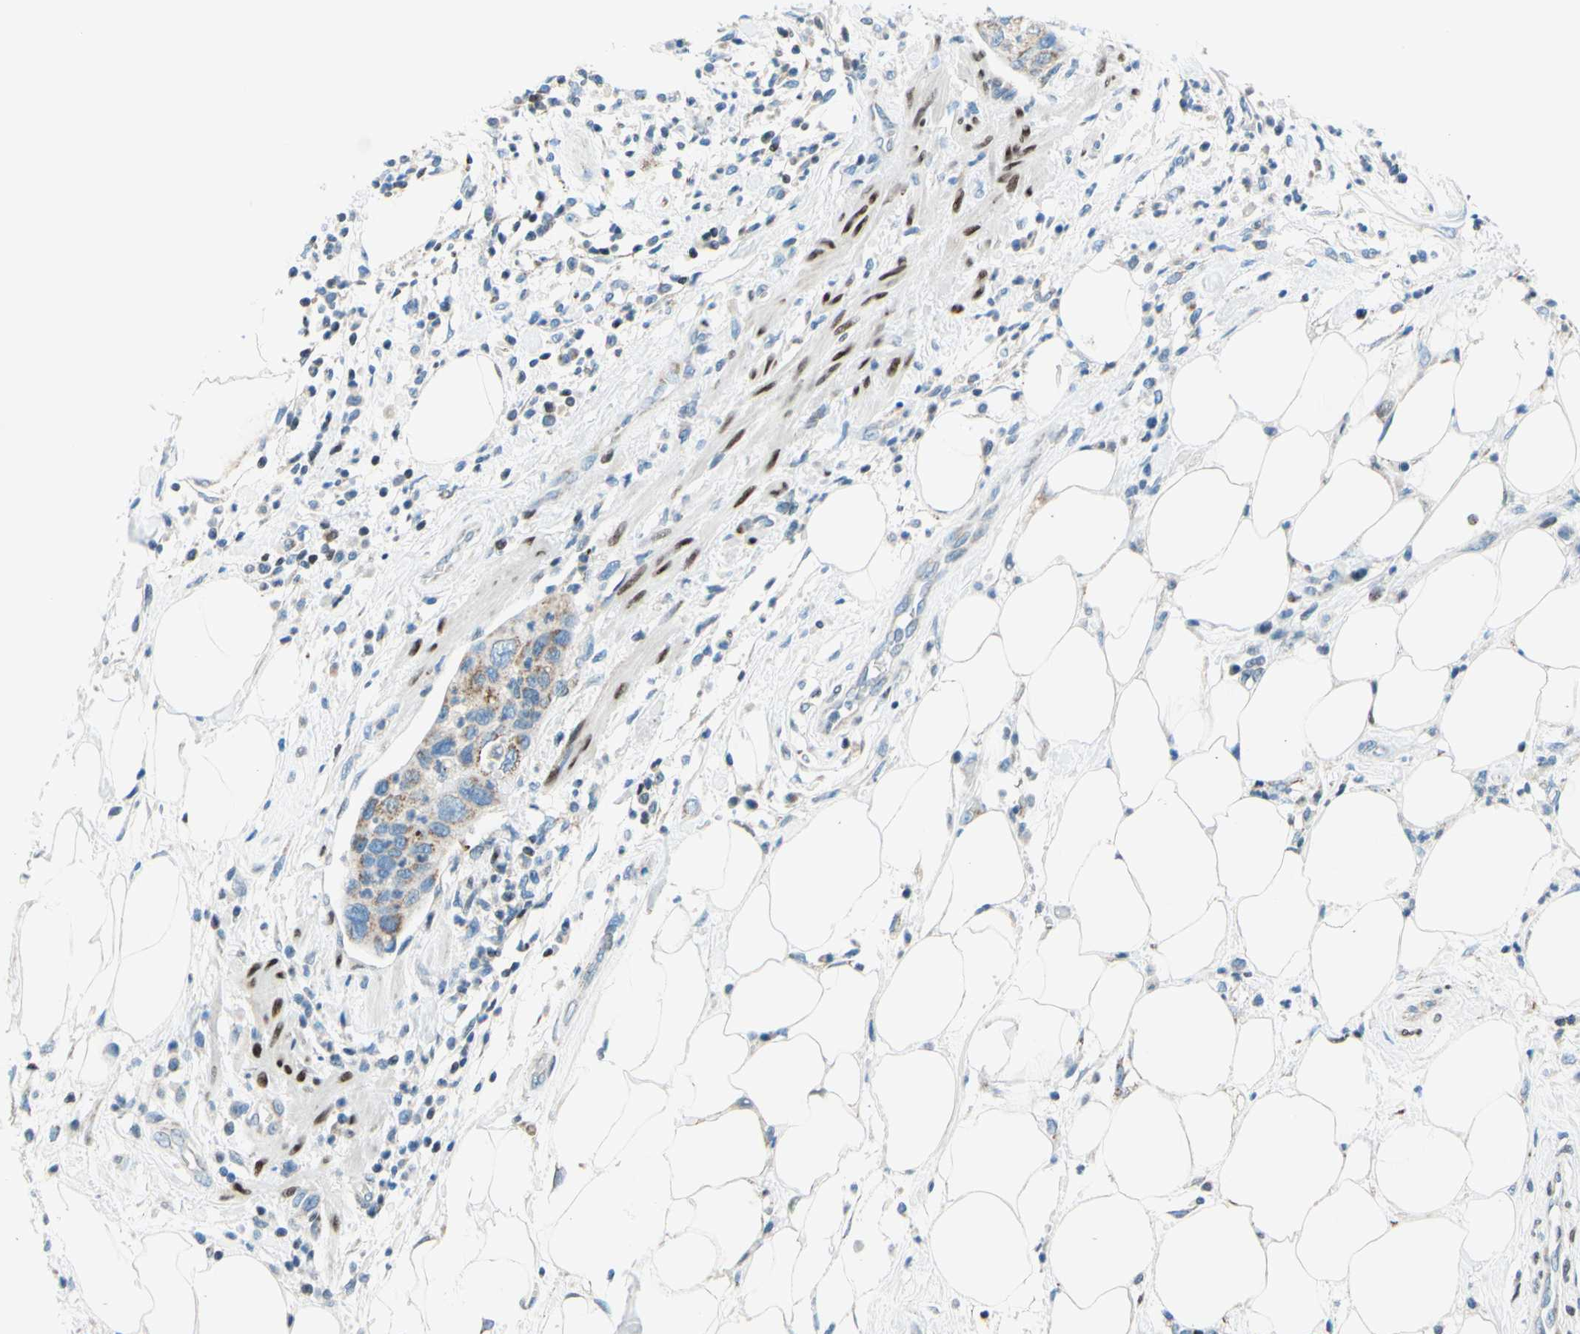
{"staining": {"intensity": "weak", "quantity": ">75%", "location": "cytoplasmic/membranous"}, "tissue": "pancreatic cancer", "cell_type": "Tumor cells", "image_type": "cancer", "snomed": [{"axis": "morphology", "description": "Adenocarcinoma, NOS"}, {"axis": "topography", "description": "Pancreas"}], "caption": "Adenocarcinoma (pancreatic) stained with a brown dye demonstrates weak cytoplasmic/membranous positive expression in about >75% of tumor cells.", "gene": "CBX7", "patient": {"sex": "female", "age": 71}}